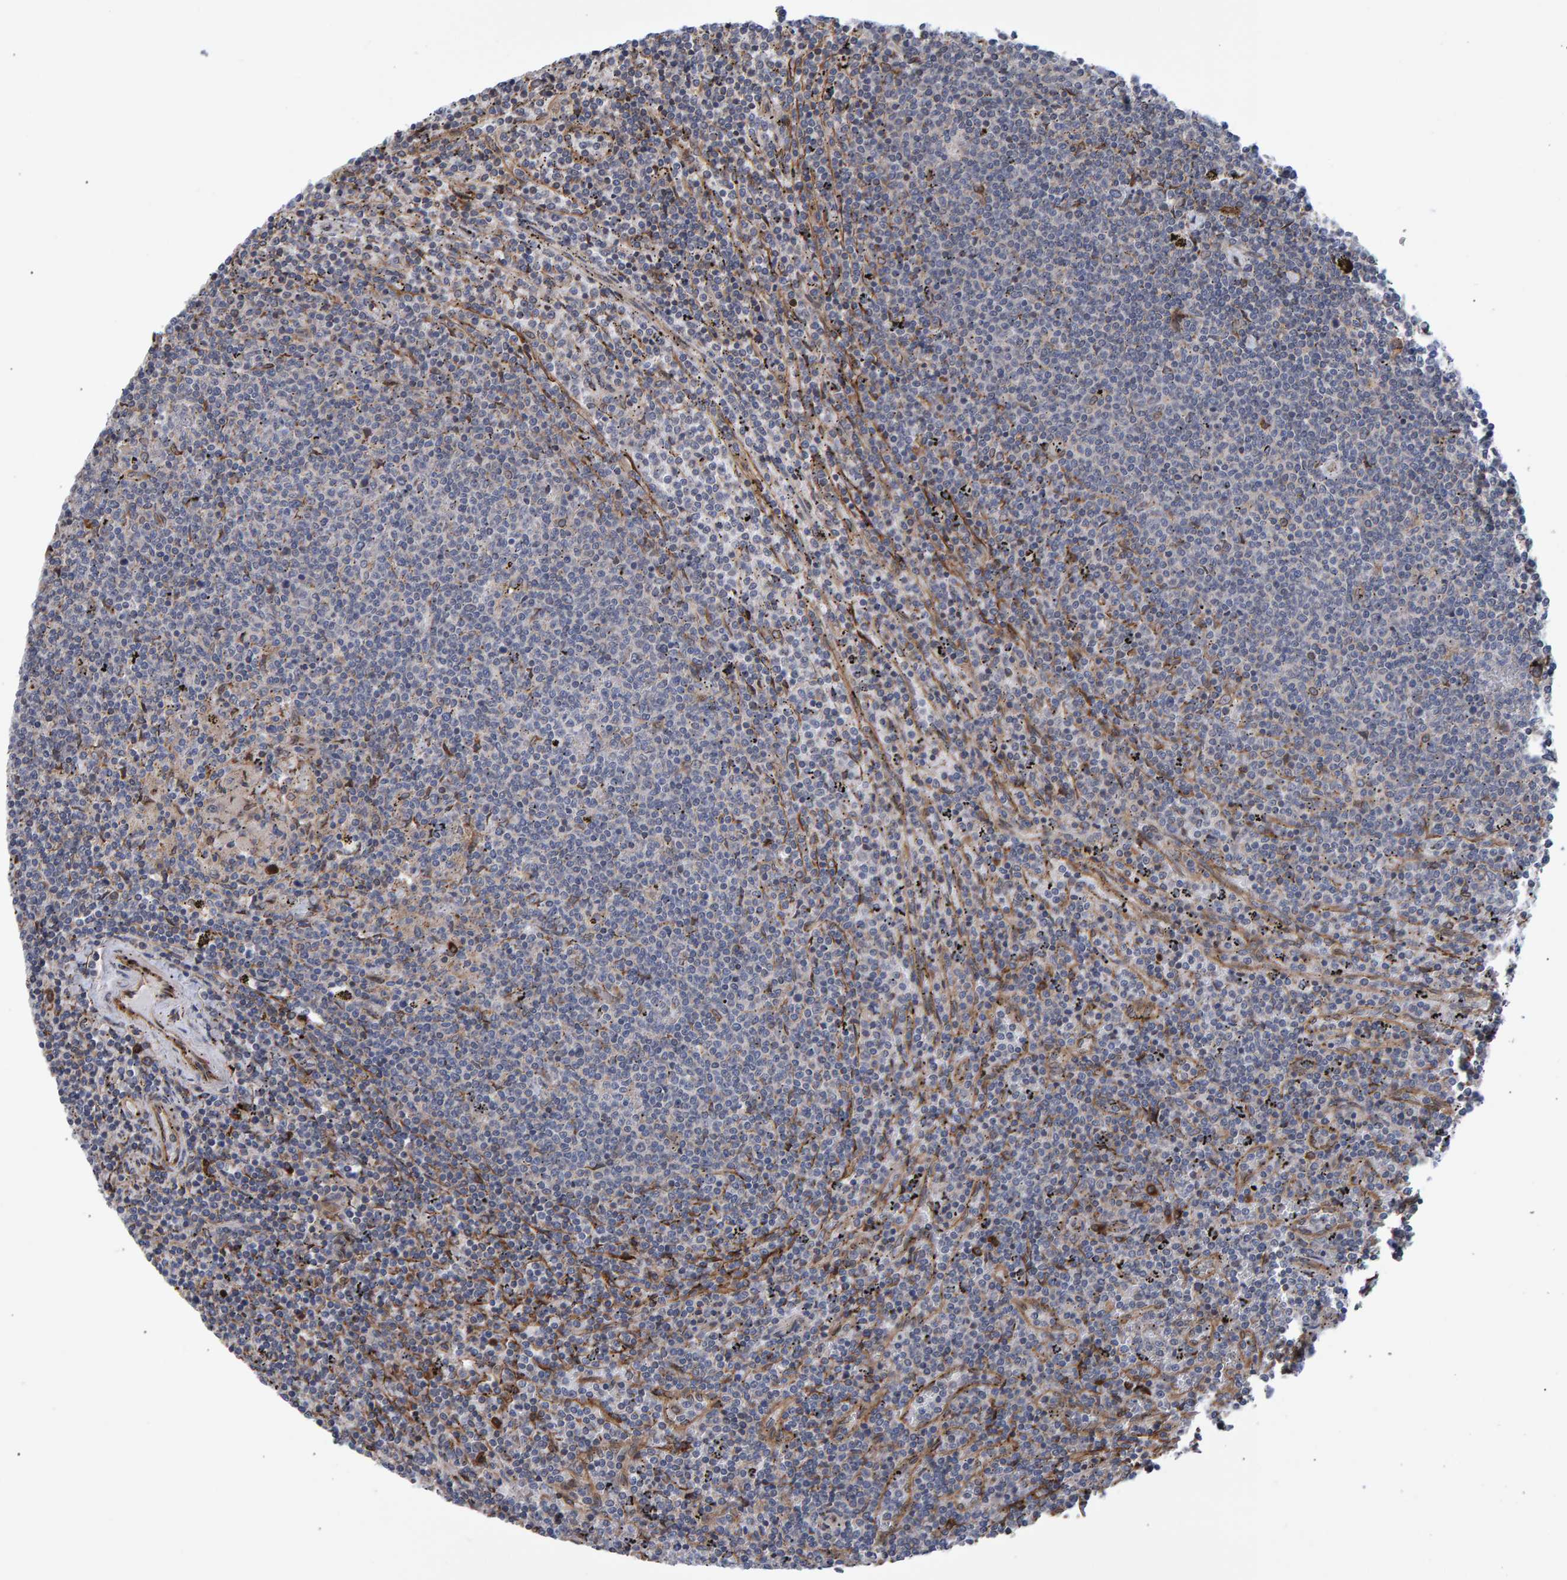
{"staining": {"intensity": "negative", "quantity": "none", "location": "none"}, "tissue": "lymphoma", "cell_type": "Tumor cells", "image_type": "cancer", "snomed": [{"axis": "morphology", "description": "Malignant lymphoma, non-Hodgkin's type, Low grade"}, {"axis": "topography", "description": "Spleen"}], "caption": "Tumor cells show no significant staining in low-grade malignant lymphoma, non-Hodgkin's type. Nuclei are stained in blue.", "gene": "FAM117A", "patient": {"sex": "female", "age": 50}}